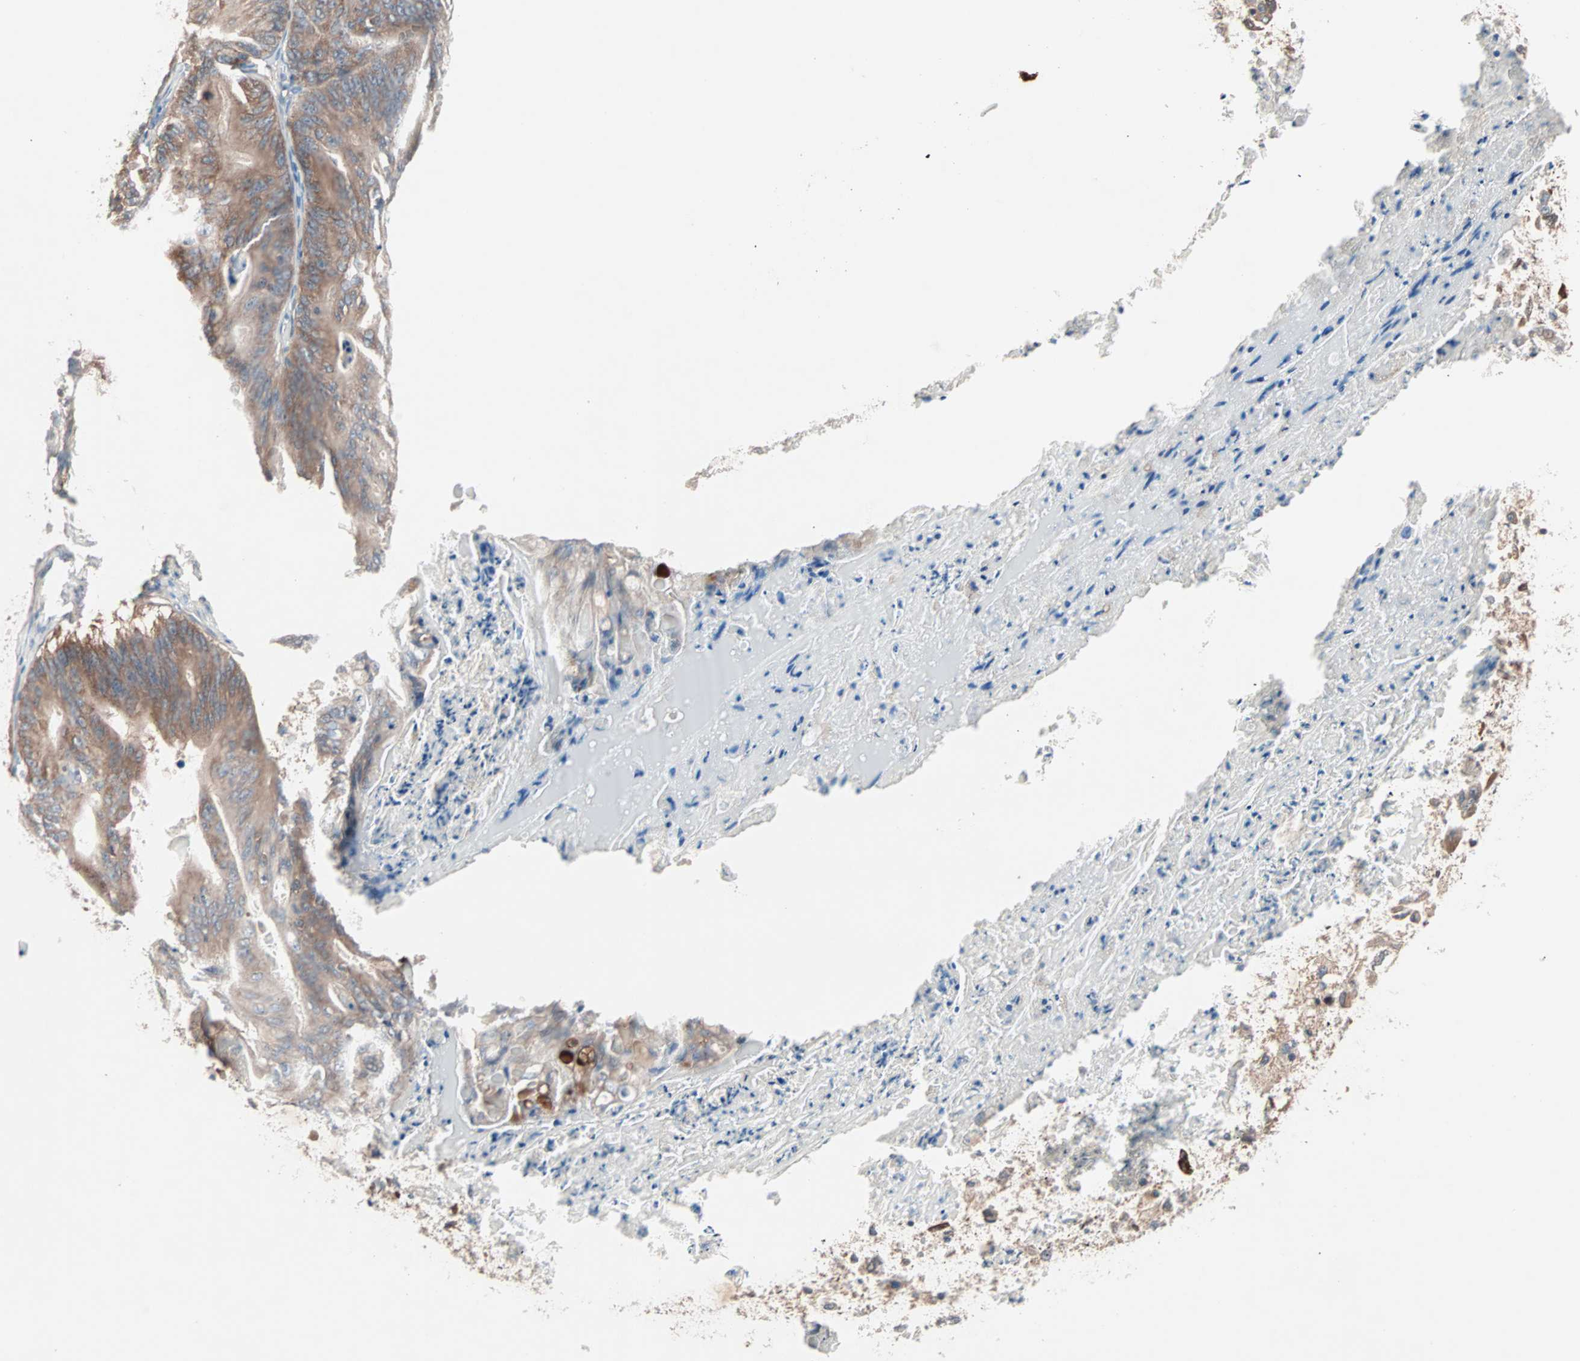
{"staining": {"intensity": "moderate", "quantity": ">75%", "location": "cytoplasmic/membranous"}, "tissue": "ovarian cancer", "cell_type": "Tumor cells", "image_type": "cancer", "snomed": [{"axis": "morphology", "description": "Cystadenocarcinoma, mucinous, NOS"}, {"axis": "topography", "description": "Ovary"}], "caption": "A high-resolution photomicrograph shows immunohistochemistry (IHC) staining of ovarian cancer, which reveals moderate cytoplasmic/membranous expression in about >75% of tumor cells.", "gene": "CAD", "patient": {"sex": "female", "age": 37}}